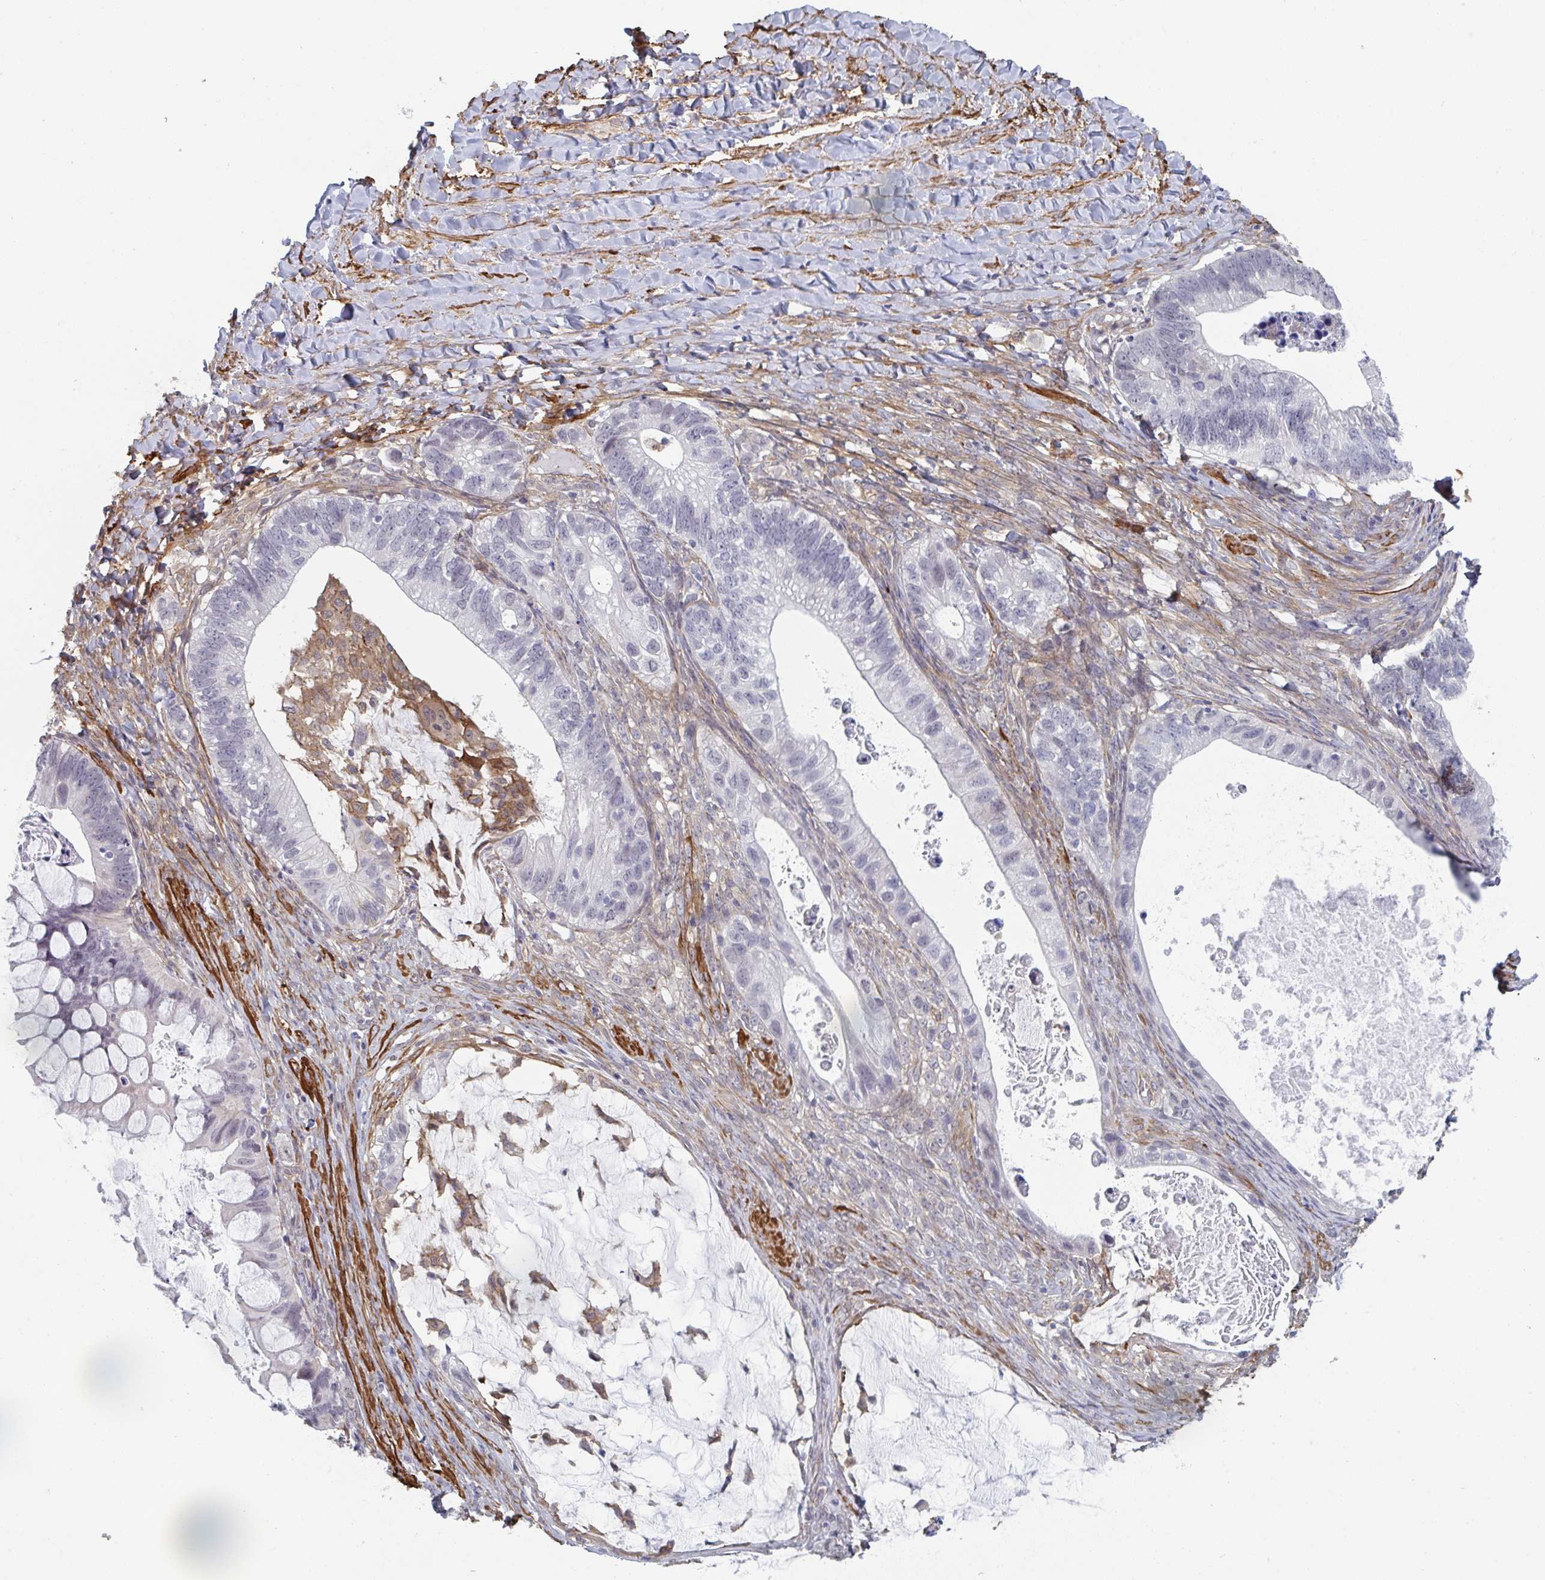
{"staining": {"intensity": "negative", "quantity": "none", "location": "none"}, "tissue": "ovarian cancer", "cell_type": "Tumor cells", "image_type": "cancer", "snomed": [{"axis": "morphology", "description": "Cystadenocarcinoma, mucinous, NOS"}, {"axis": "topography", "description": "Ovary"}], "caption": "A high-resolution micrograph shows IHC staining of mucinous cystadenocarcinoma (ovarian), which exhibits no significant positivity in tumor cells.", "gene": "NEURL4", "patient": {"sex": "female", "age": 61}}